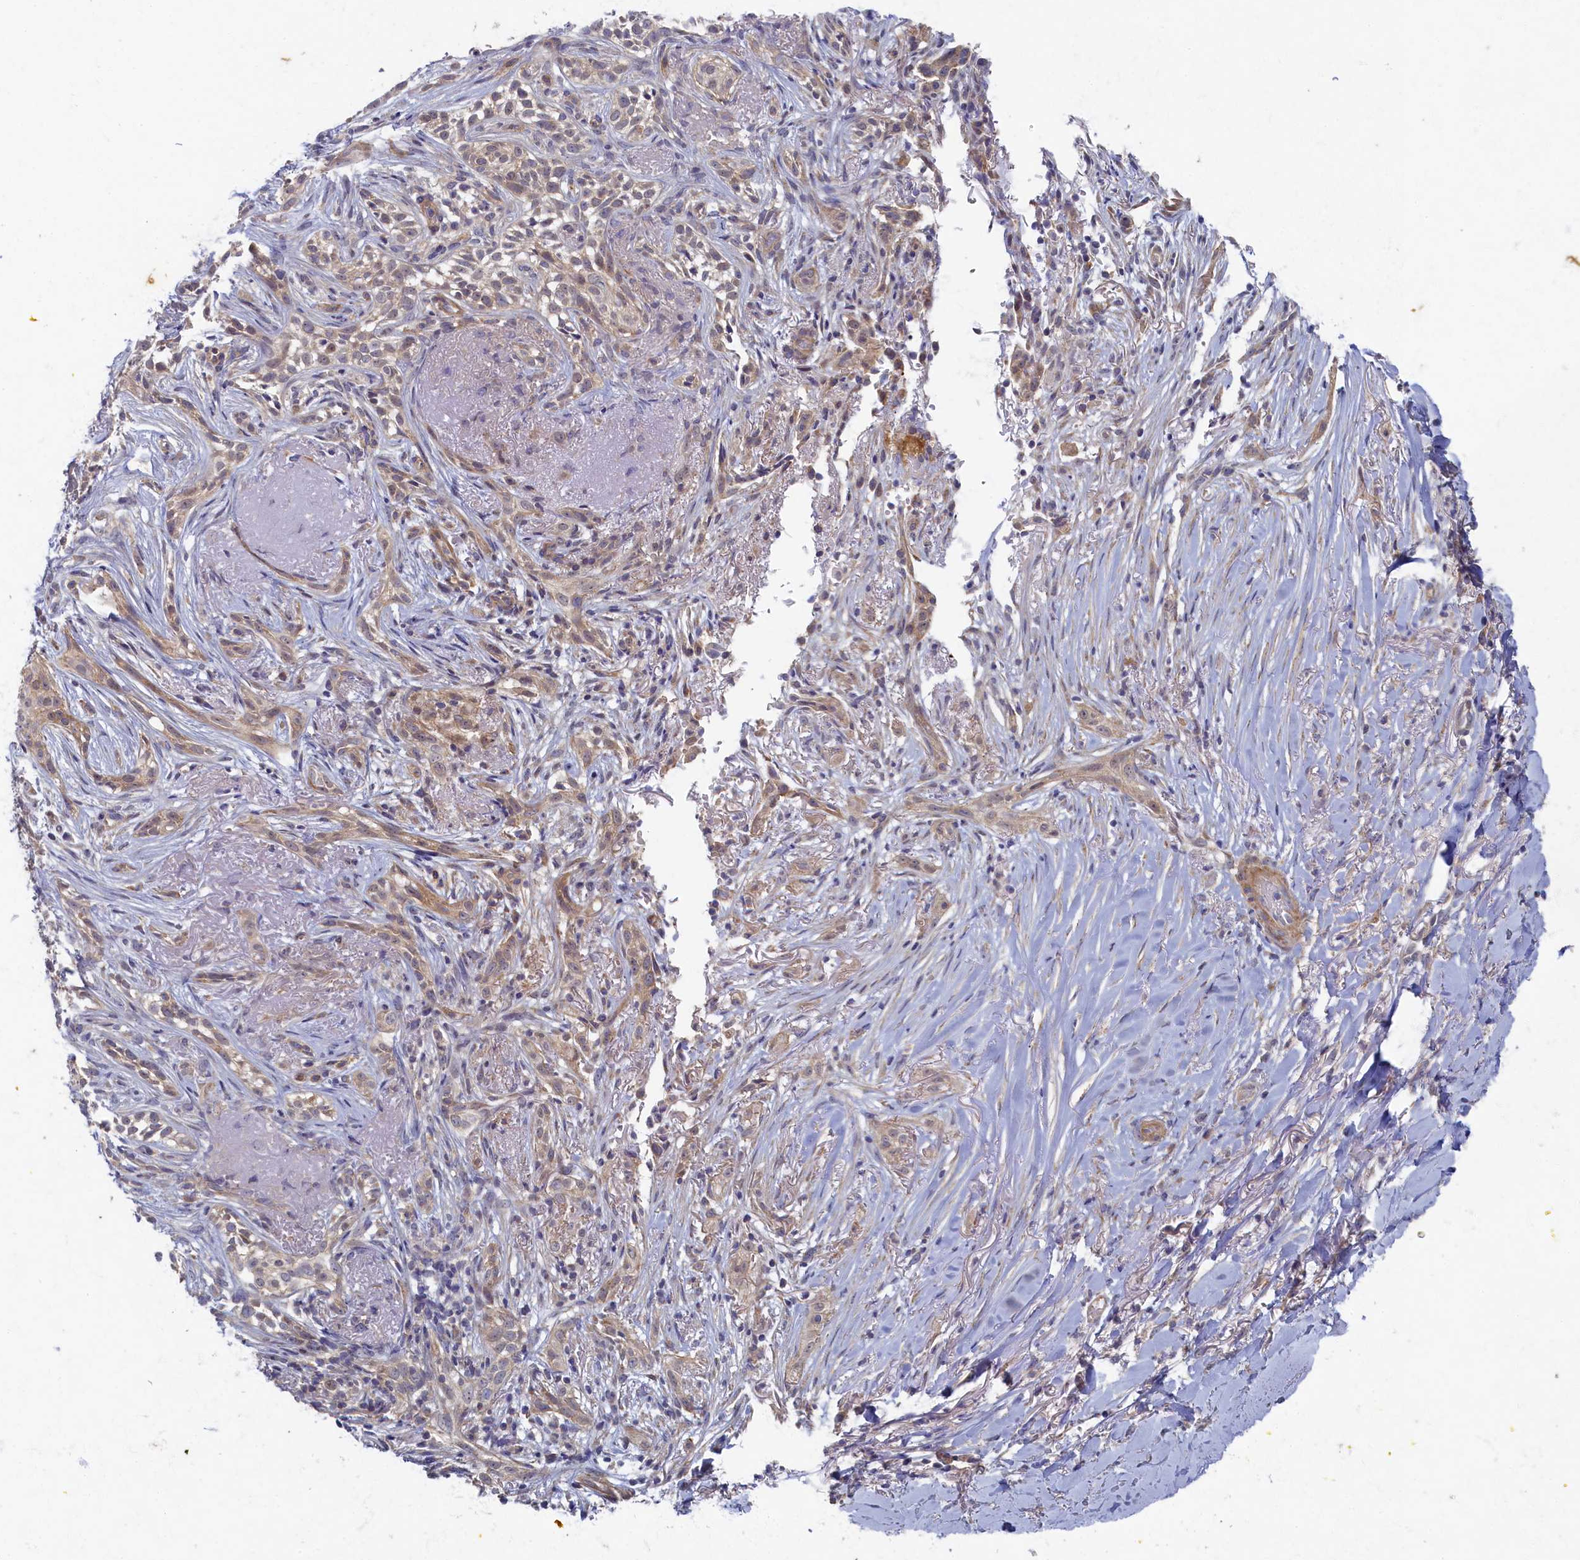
{"staining": {"intensity": "negative", "quantity": "none", "location": "none"}, "tissue": "soft tissue", "cell_type": "Fibroblasts", "image_type": "normal", "snomed": [{"axis": "morphology", "description": "Normal tissue, NOS"}, {"axis": "morphology", "description": "Basal cell carcinoma"}, {"axis": "topography", "description": "Skin"}], "caption": "Human soft tissue stained for a protein using IHC exhibits no positivity in fibroblasts.", "gene": "WDR59", "patient": {"sex": "female", "age": 89}}